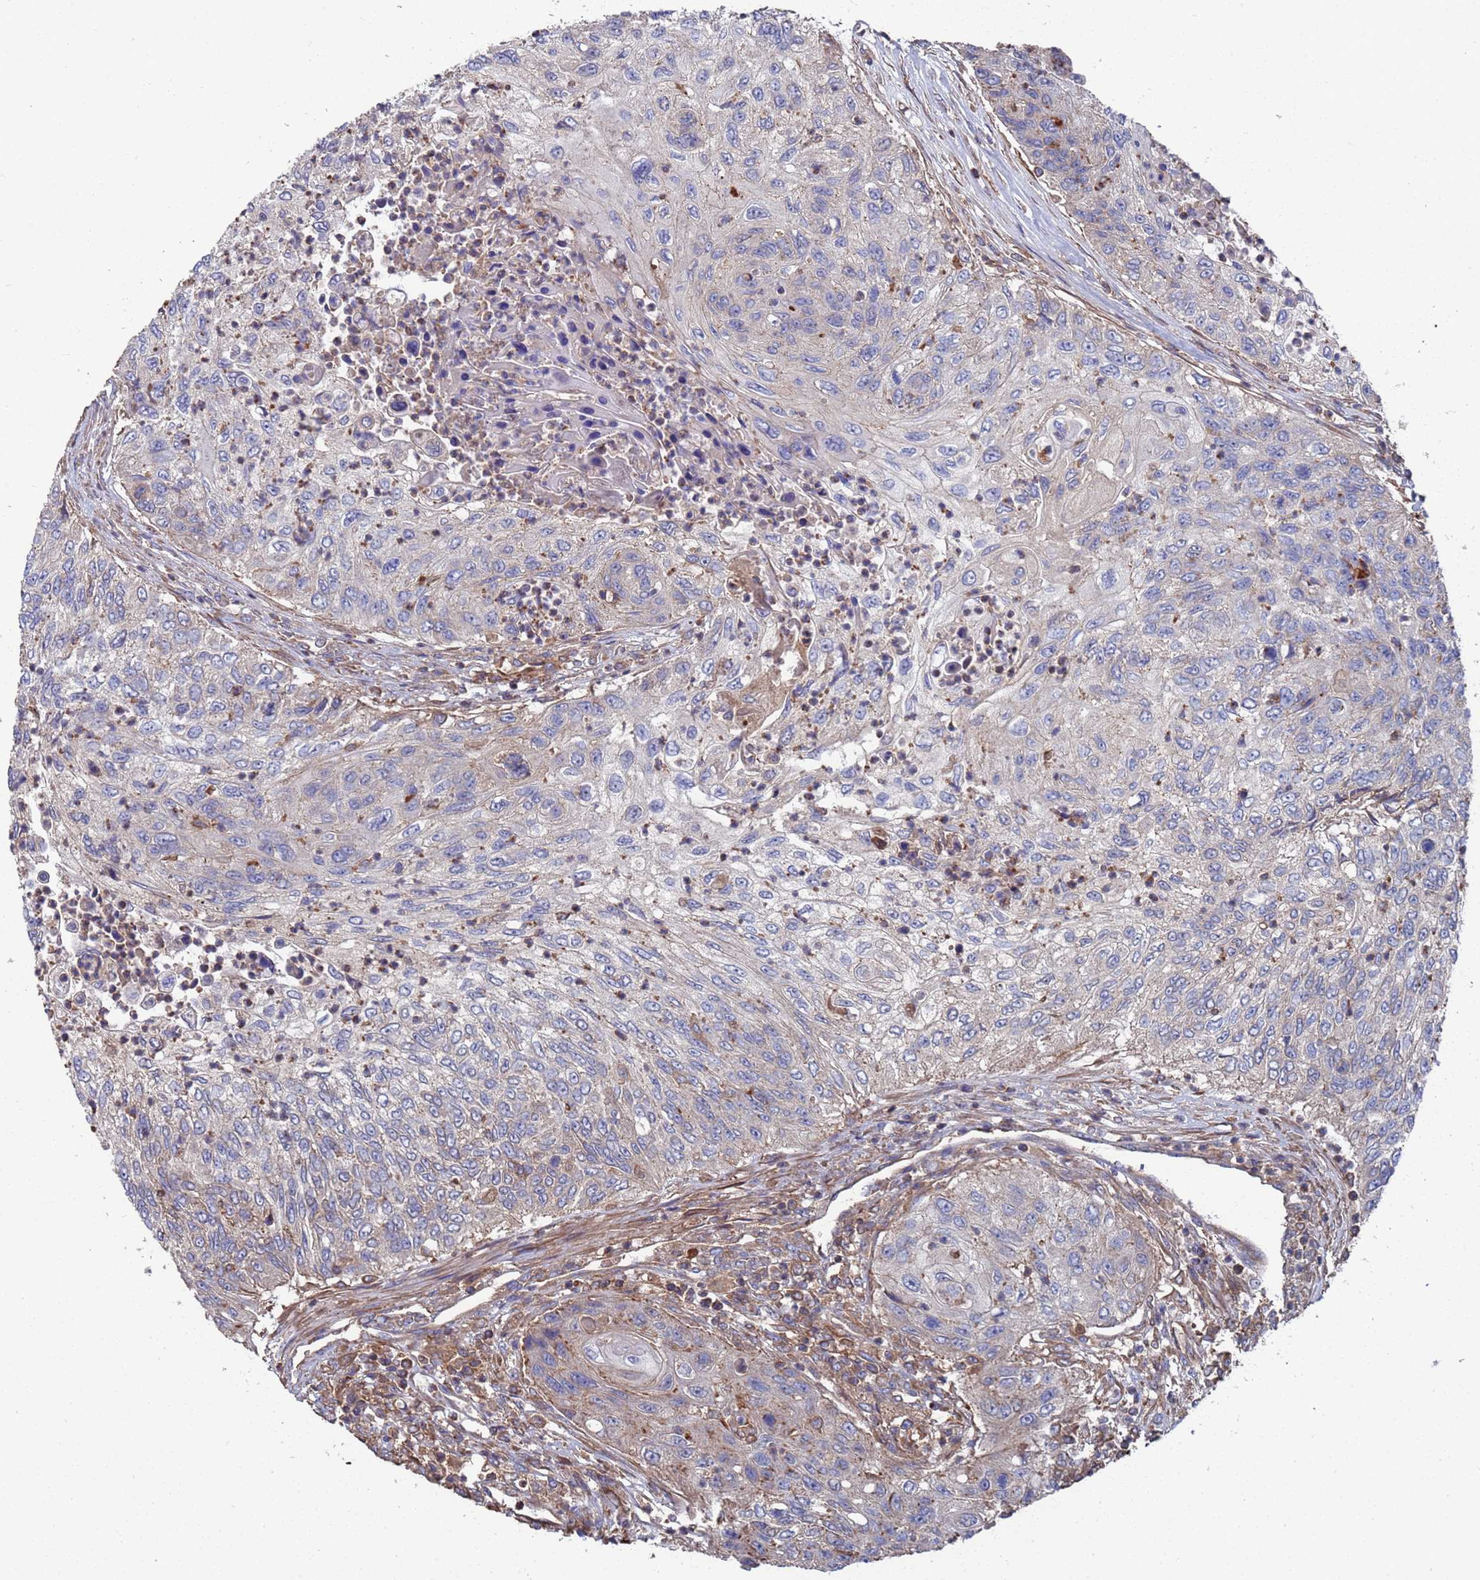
{"staining": {"intensity": "negative", "quantity": "none", "location": "none"}, "tissue": "urothelial cancer", "cell_type": "Tumor cells", "image_type": "cancer", "snomed": [{"axis": "morphology", "description": "Urothelial carcinoma, High grade"}, {"axis": "topography", "description": "Urinary bladder"}], "caption": "Tumor cells are negative for brown protein staining in high-grade urothelial carcinoma.", "gene": "PYCR1", "patient": {"sex": "female", "age": 60}}